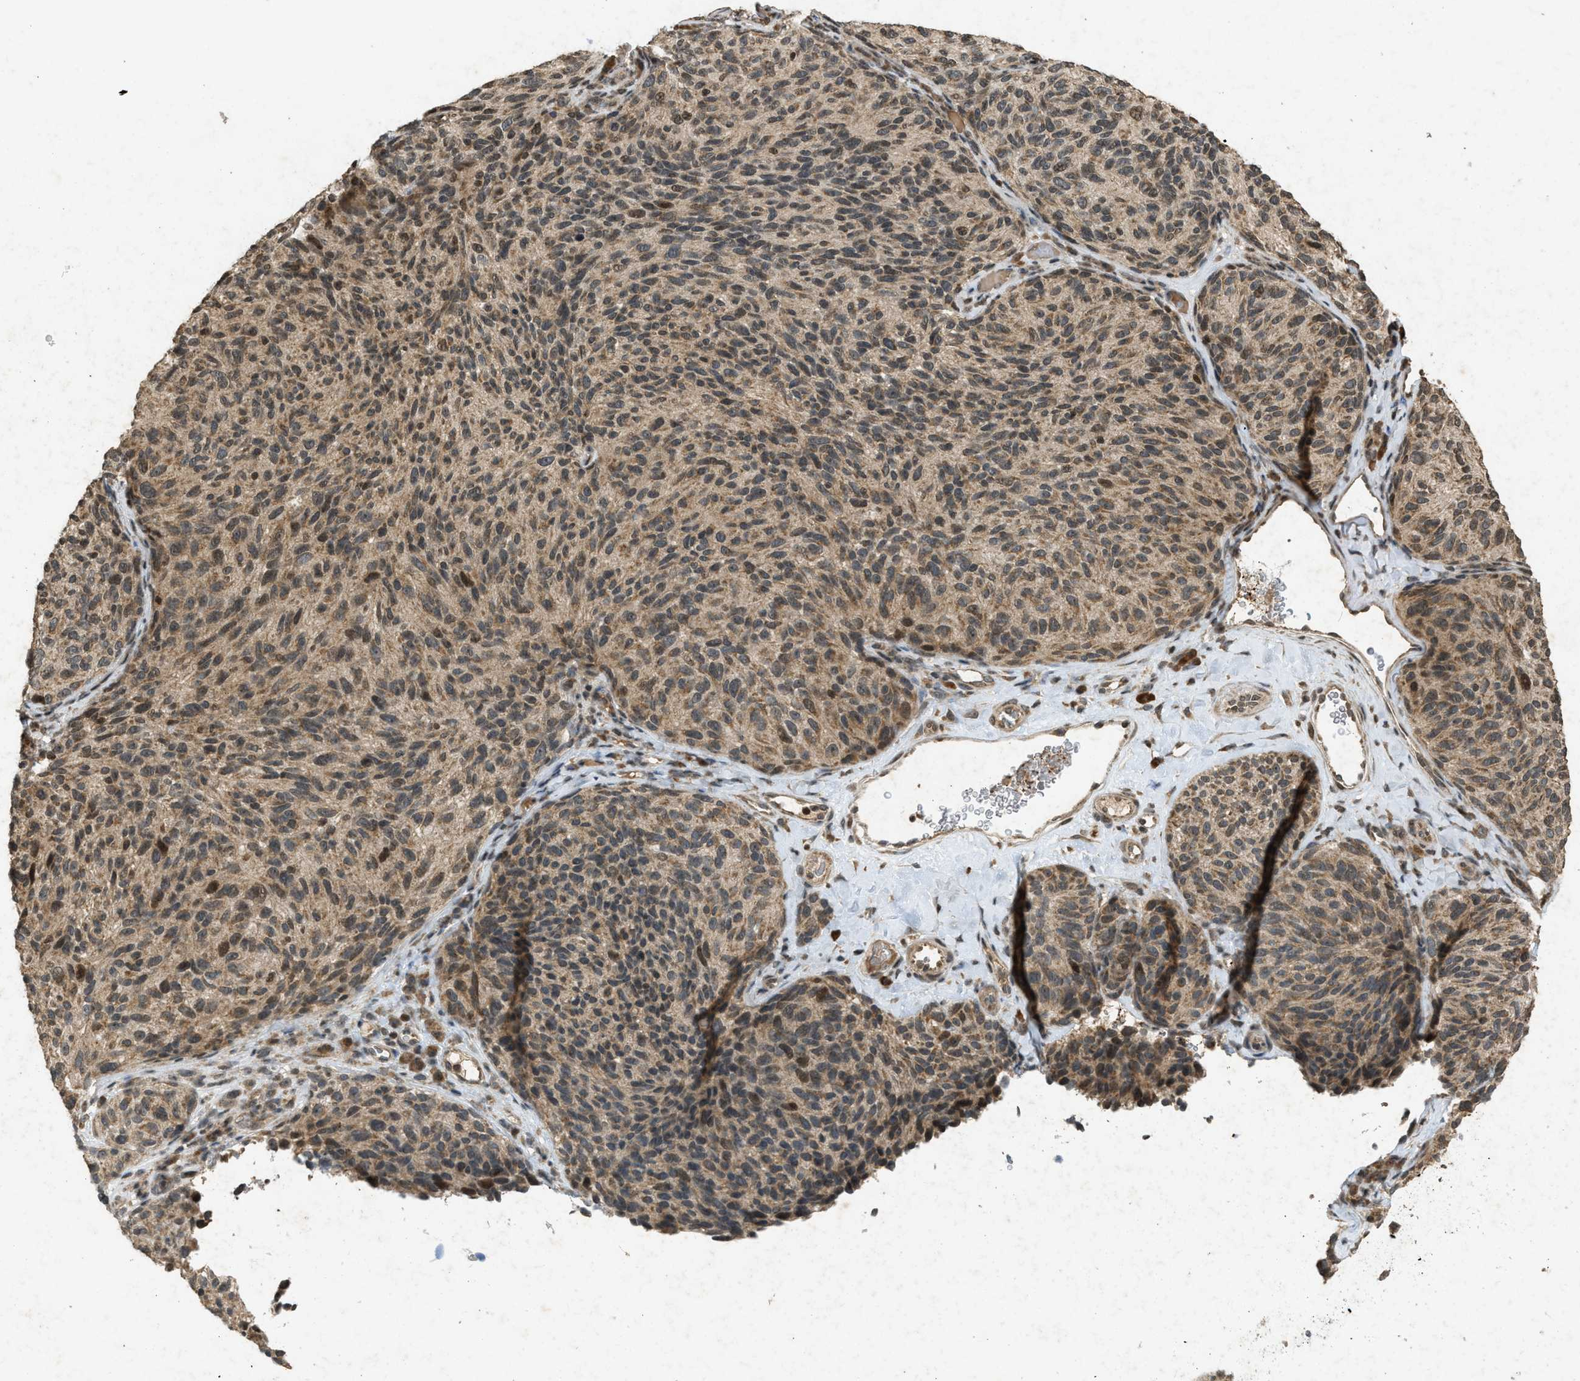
{"staining": {"intensity": "moderate", "quantity": ">75%", "location": "cytoplasmic/membranous,nuclear"}, "tissue": "melanoma", "cell_type": "Tumor cells", "image_type": "cancer", "snomed": [{"axis": "morphology", "description": "Malignant melanoma, NOS"}, {"axis": "topography", "description": "Skin"}], "caption": "Approximately >75% of tumor cells in melanoma reveal moderate cytoplasmic/membranous and nuclear protein expression as visualized by brown immunohistochemical staining.", "gene": "SIAH1", "patient": {"sex": "female", "age": 73}}